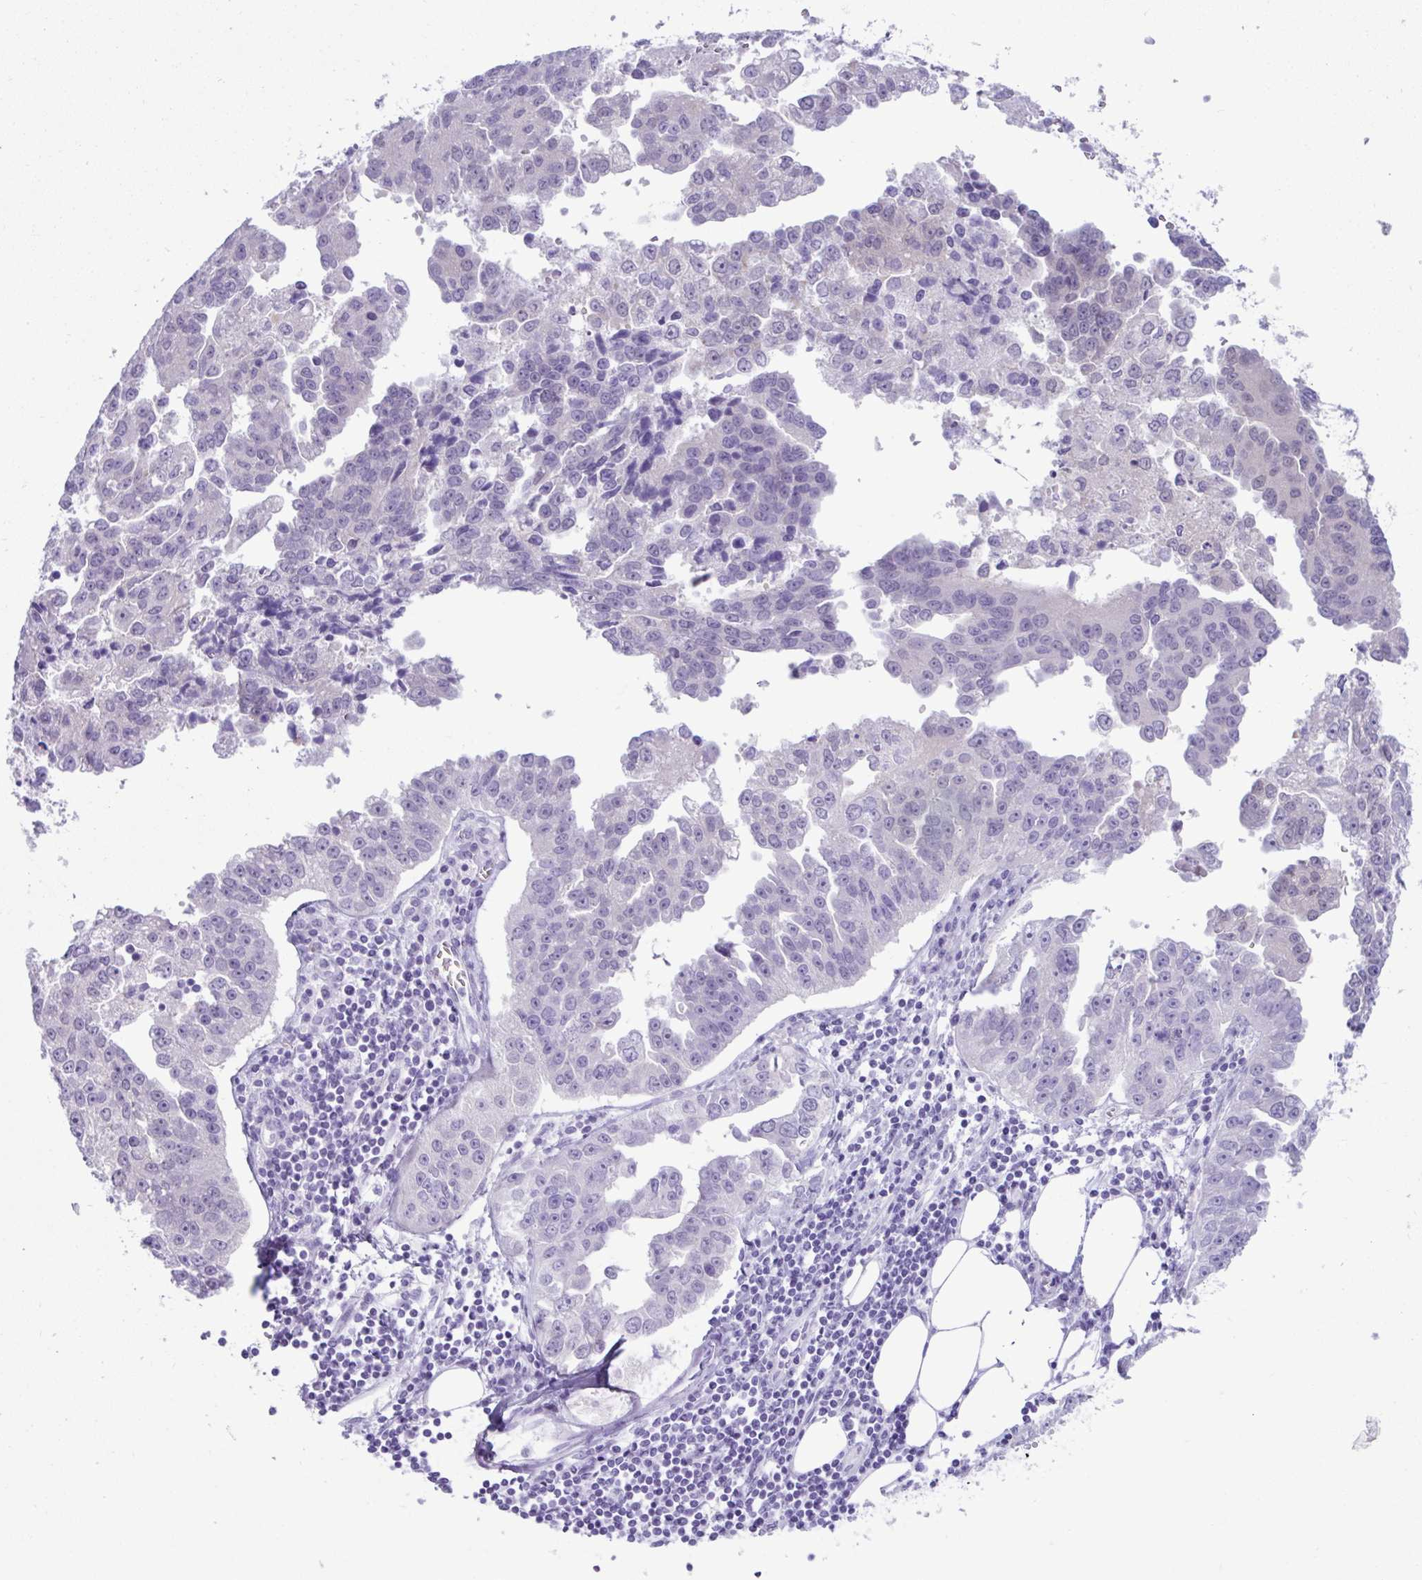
{"staining": {"intensity": "negative", "quantity": "none", "location": "none"}, "tissue": "ovarian cancer", "cell_type": "Tumor cells", "image_type": "cancer", "snomed": [{"axis": "morphology", "description": "Cystadenocarcinoma, serous, NOS"}, {"axis": "topography", "description": "Ovary"}], "caption": "High magnification brightfield microscopy of ovarian cancer (serous cystadenocarcinoma) stained with DAB (3,3'-diaminobenzidine) (brown) and counterstained with hematoxylin (blue): tumor cells show no significant expression.", "gene": "PSCA", "patient": {"sex": "female", "age": 75}}